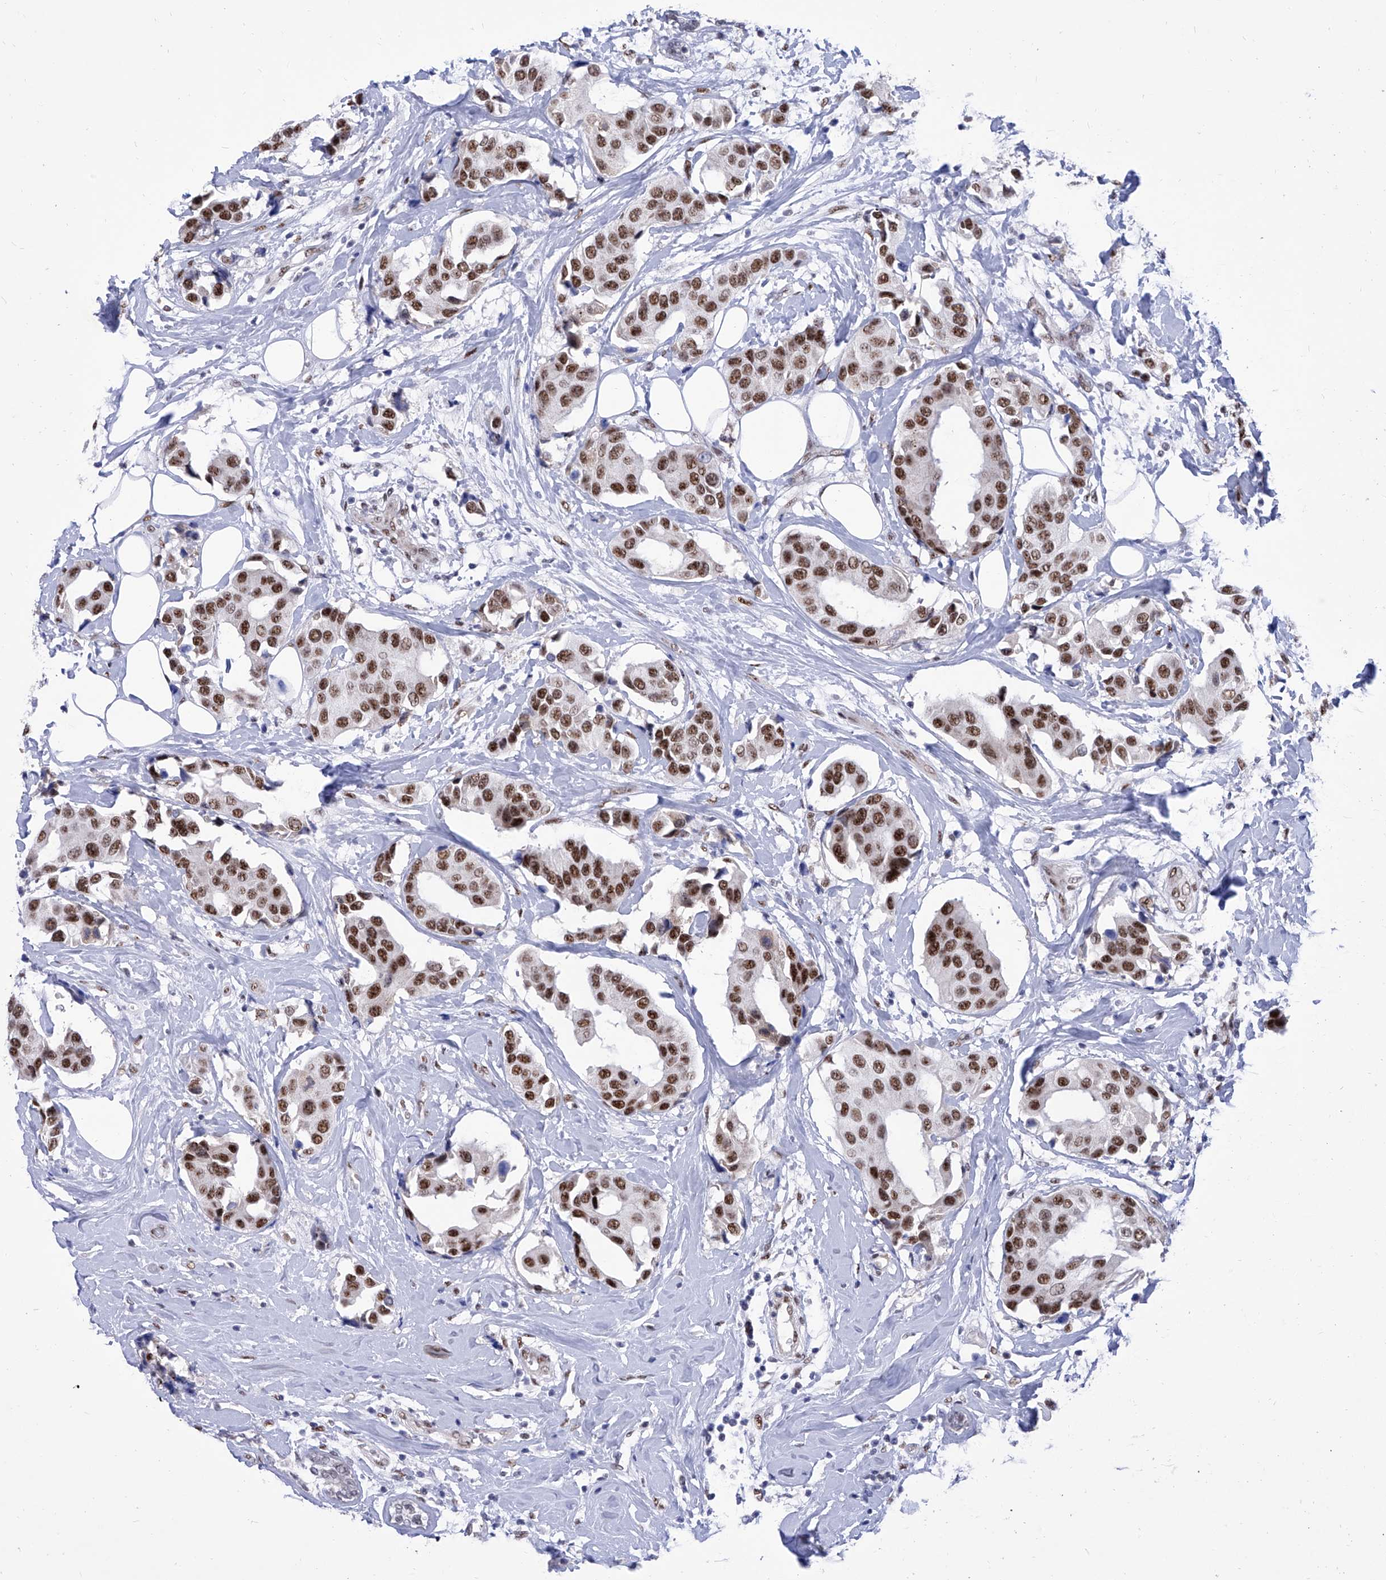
{"staining": {"intensity": "strong", "quantity": ">75%", "location": "nuclear"}, "tissue": "breast cancer", "cell_type": "Tumor cells", "image_type": "cancer", "snomed": [{"axis": "morphology", "description": "Normal tissue, NOS"}, {"axis": "morphology", "description": "Duct carcinoma"}, {"axis": "topography", "description": "Breast"}], "caption": "Brown immunohistochemical staining in breast cancer (infiltrating ductal carcinoma) demonstrates strong nuclear staining in approximately >75% of tumor cells.", "gene": "ATN1", "patient": {"sex": "female", "age": 39}}